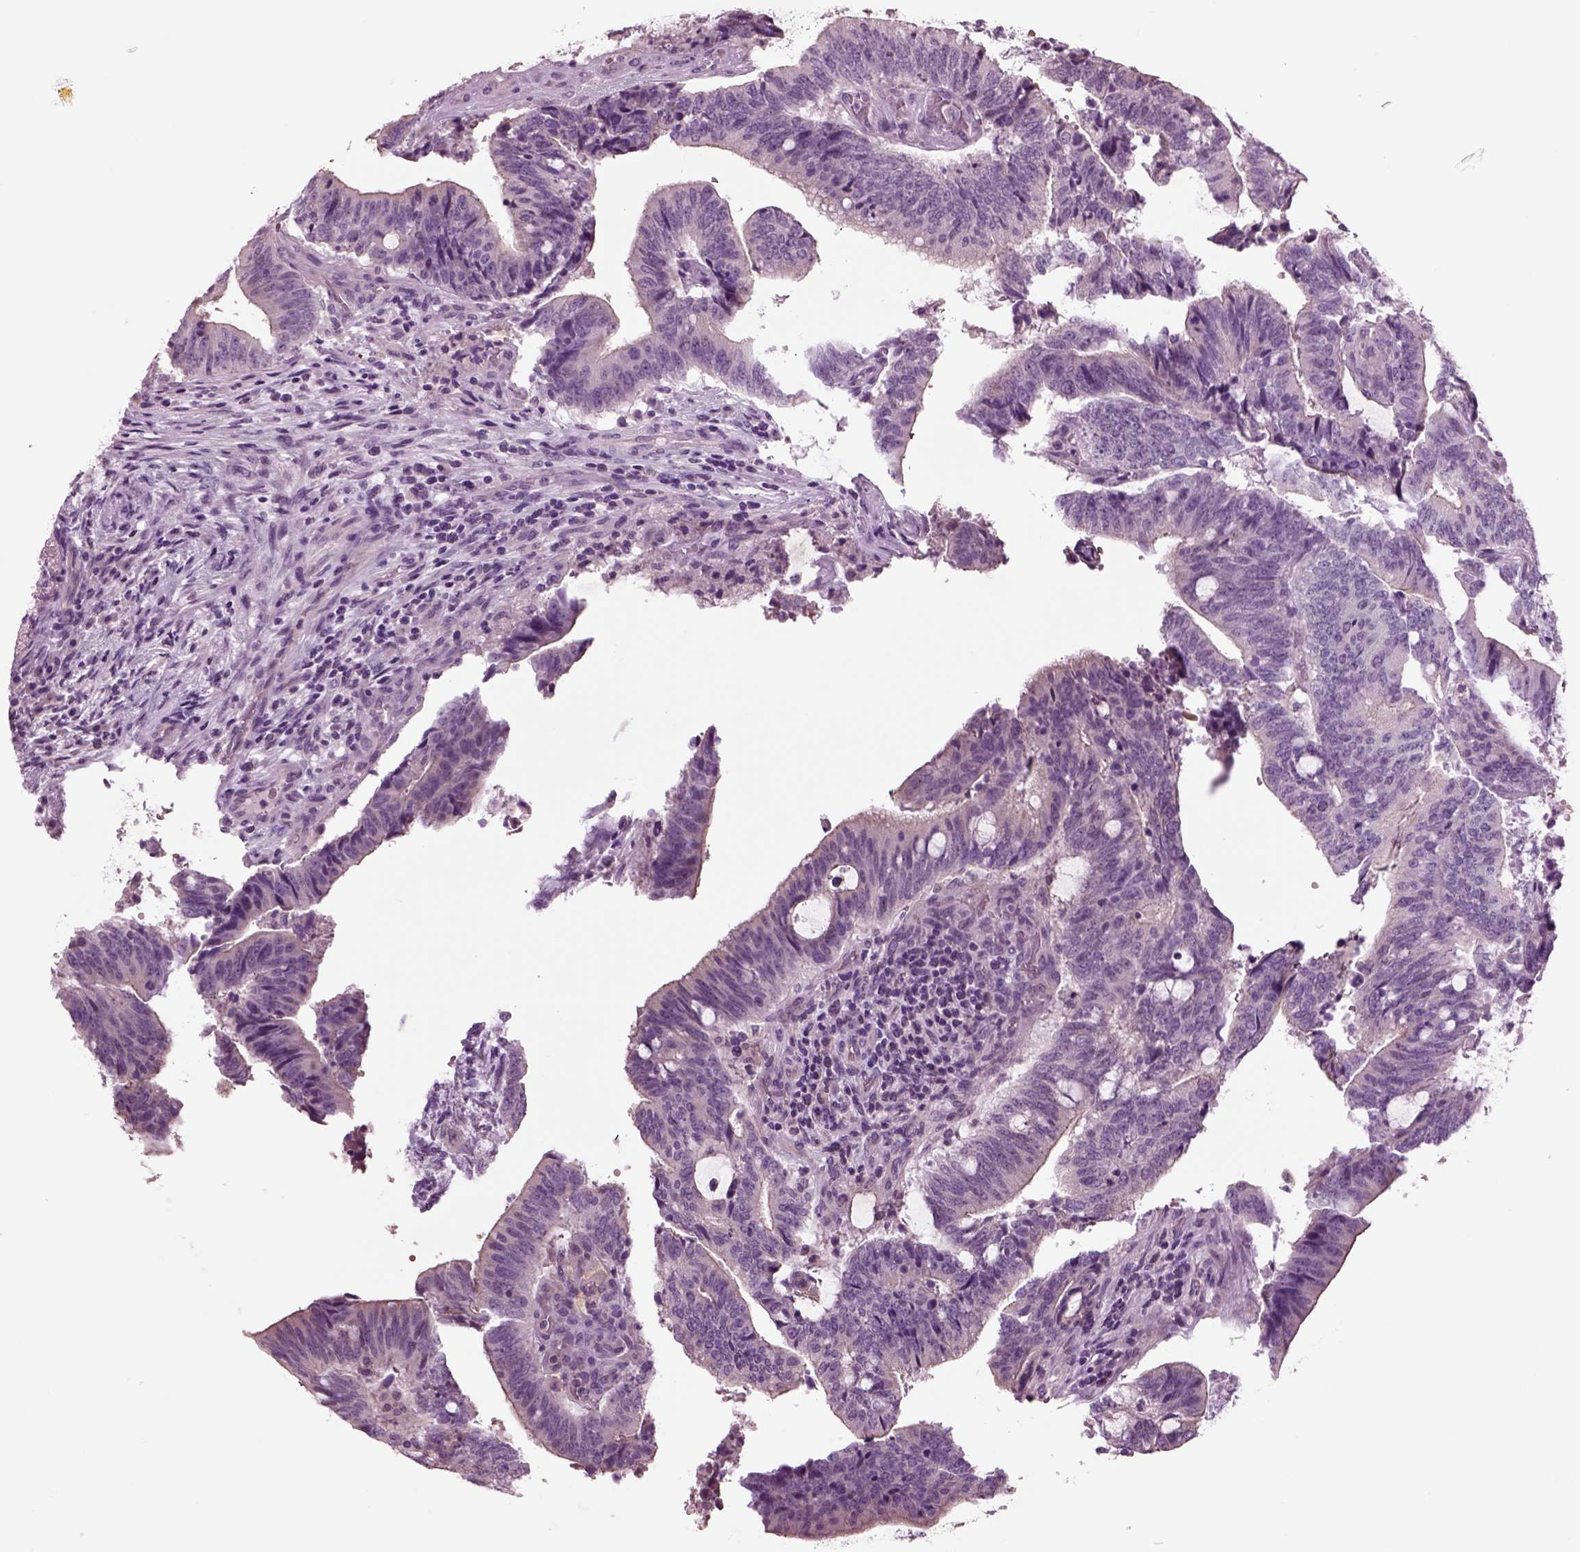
{"staining": {"intensity": "negative", "quantity": "none", "location": "none"}, "tissue": "colorectal cancer", "cell_type": "Tumor cells", "image_type": "cancer", "snomed": [{"axis": "morphology", "description": "Adenocarcinoma, NOS"}, {"axis": "topography", "description": "Colon"}], "caption": "An IHC micrograph of colorectal cancer (adenocarcinoma) is shown. There is no staining in tumor cells of colorectal cancer (adenocarcinoma). (DAB (3,3'-diaminobenzidine) immunohistochemistry, high magnification).", "gene": "CHGB", "patient": {"sex": "female", "age": 43}}